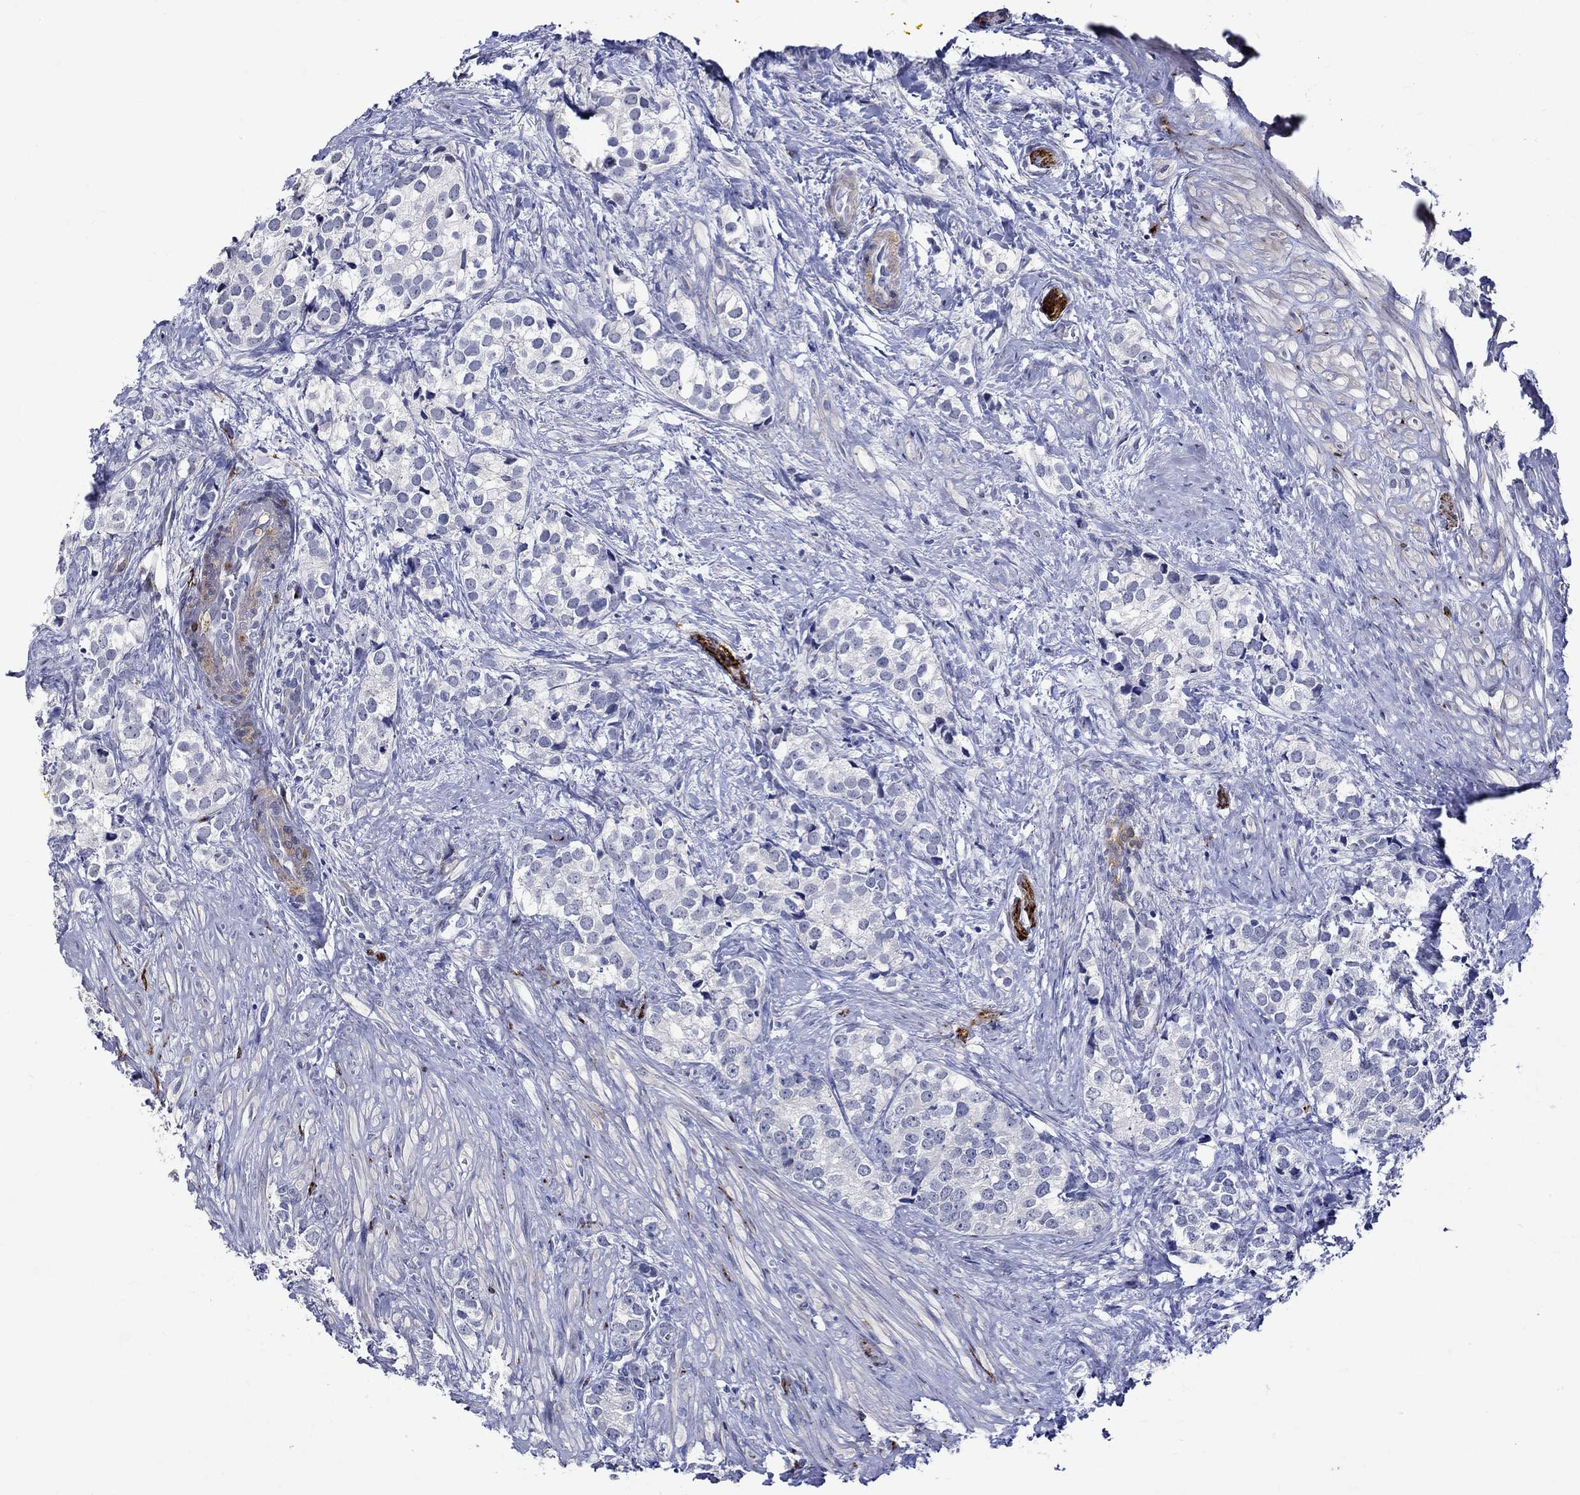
{"staining": {"intensity": "negative", "quantity": "none", "location": "none"}, "tissue": "prostate cancer", "cell_type": "Tumor cells", "image_type": "cancer", "snomed": [{"axis": "morphology", "description": "Adenocarcinoma, NOS"}, {"axis": "topography", "description": "Prostate and seminal vesicle, NOS"}], "caption": "An image of prostate adenocarcinoma stained for a protein displays no brown staining in tumor cells.", "gene": "CRYAB", "patient": {"sex": "male", "age": 63}}